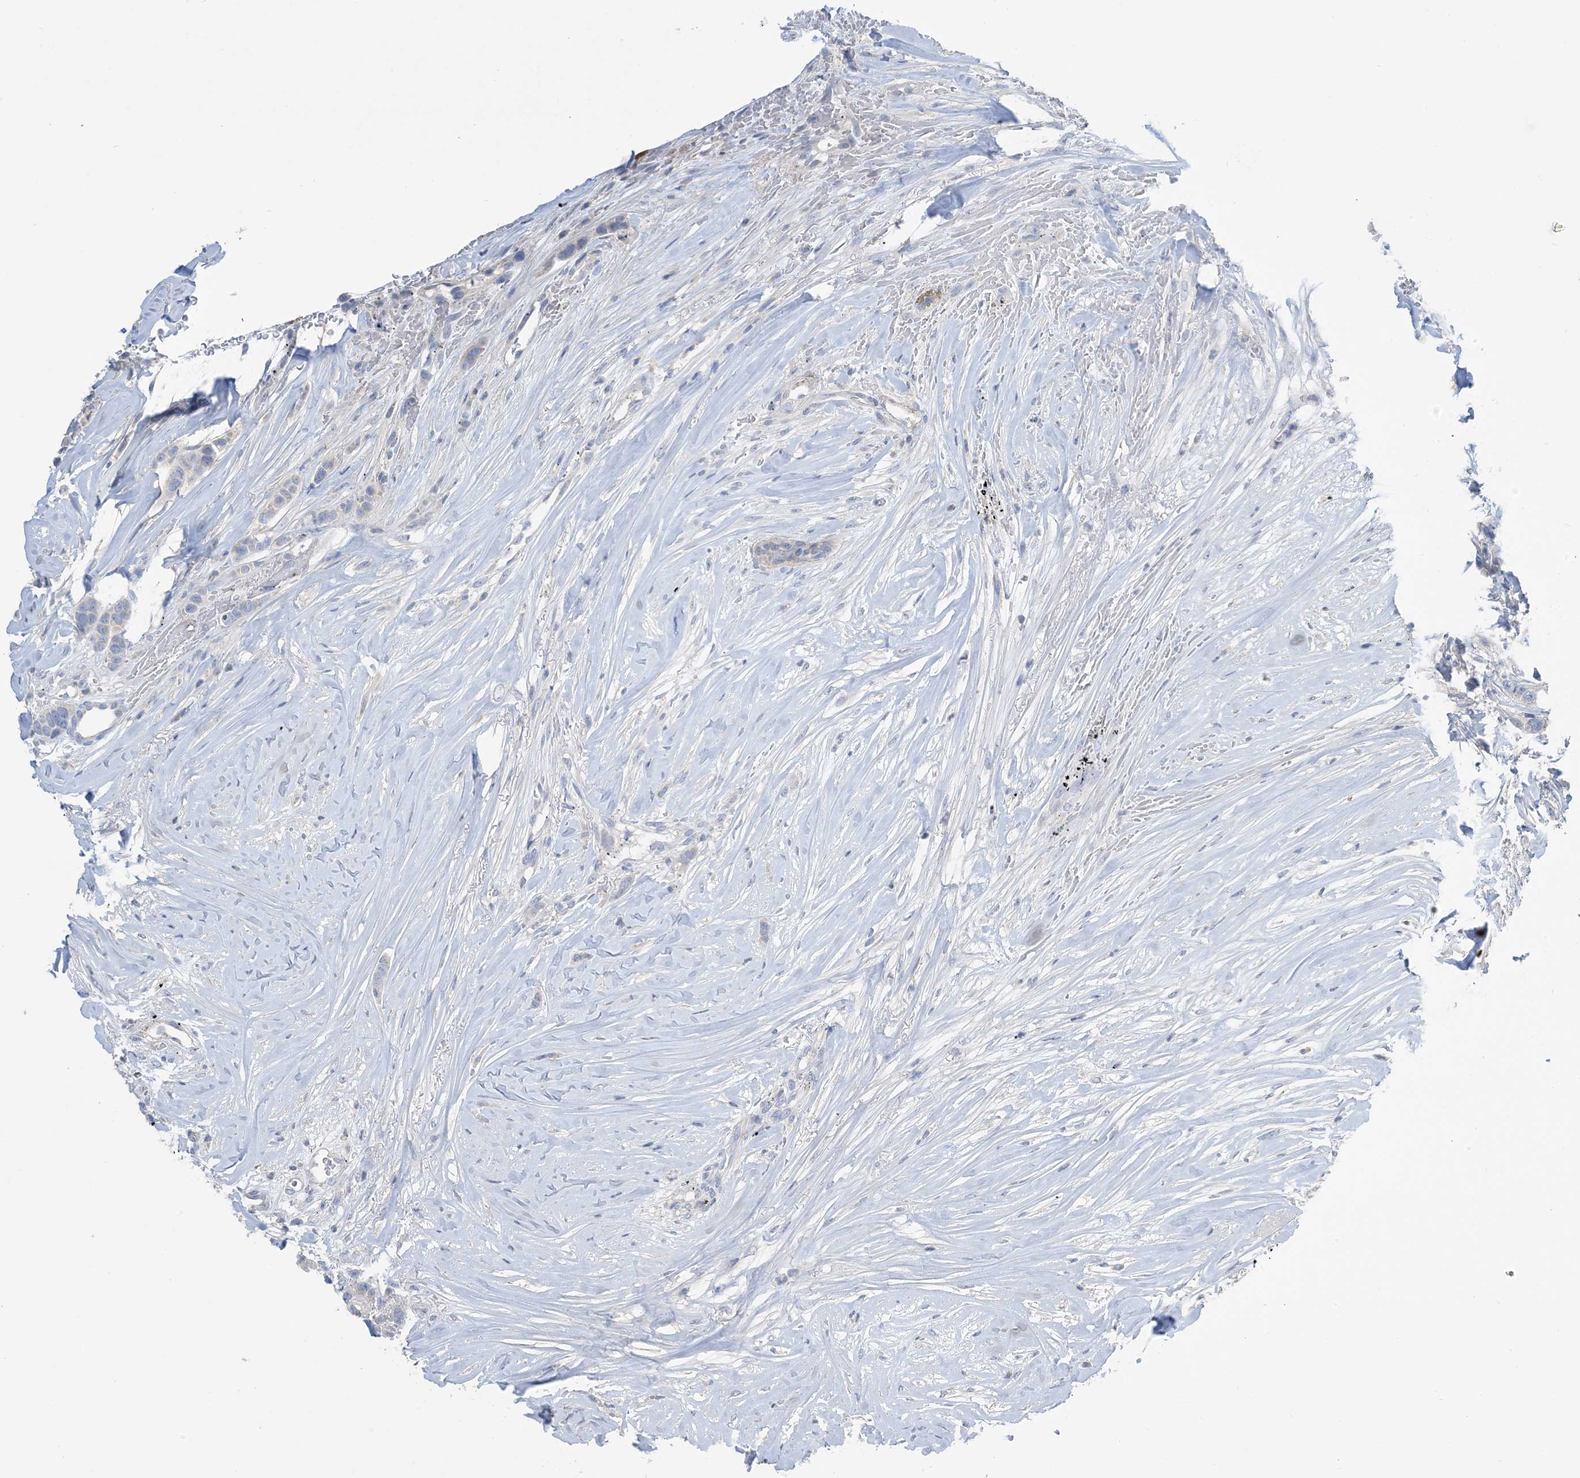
{"staining": {"intensity": "negative", "quantity": "none", "location": "none"}, "tissue": "breast cancer", "cell_type": "Tumor cells", "image_type": "cancer", "snomed": [{"axis": "morphology", "description": "Lobular carcinoma"}, {"axis": "topography", "description": "Breast"}], "caption": "Lobular carcinoma (breast) stained for a protein using immunohistochemistry exhibits no positivity tumor cells.", "gene": "KPRP", "patient": {"sex": "female", "age": 51}}